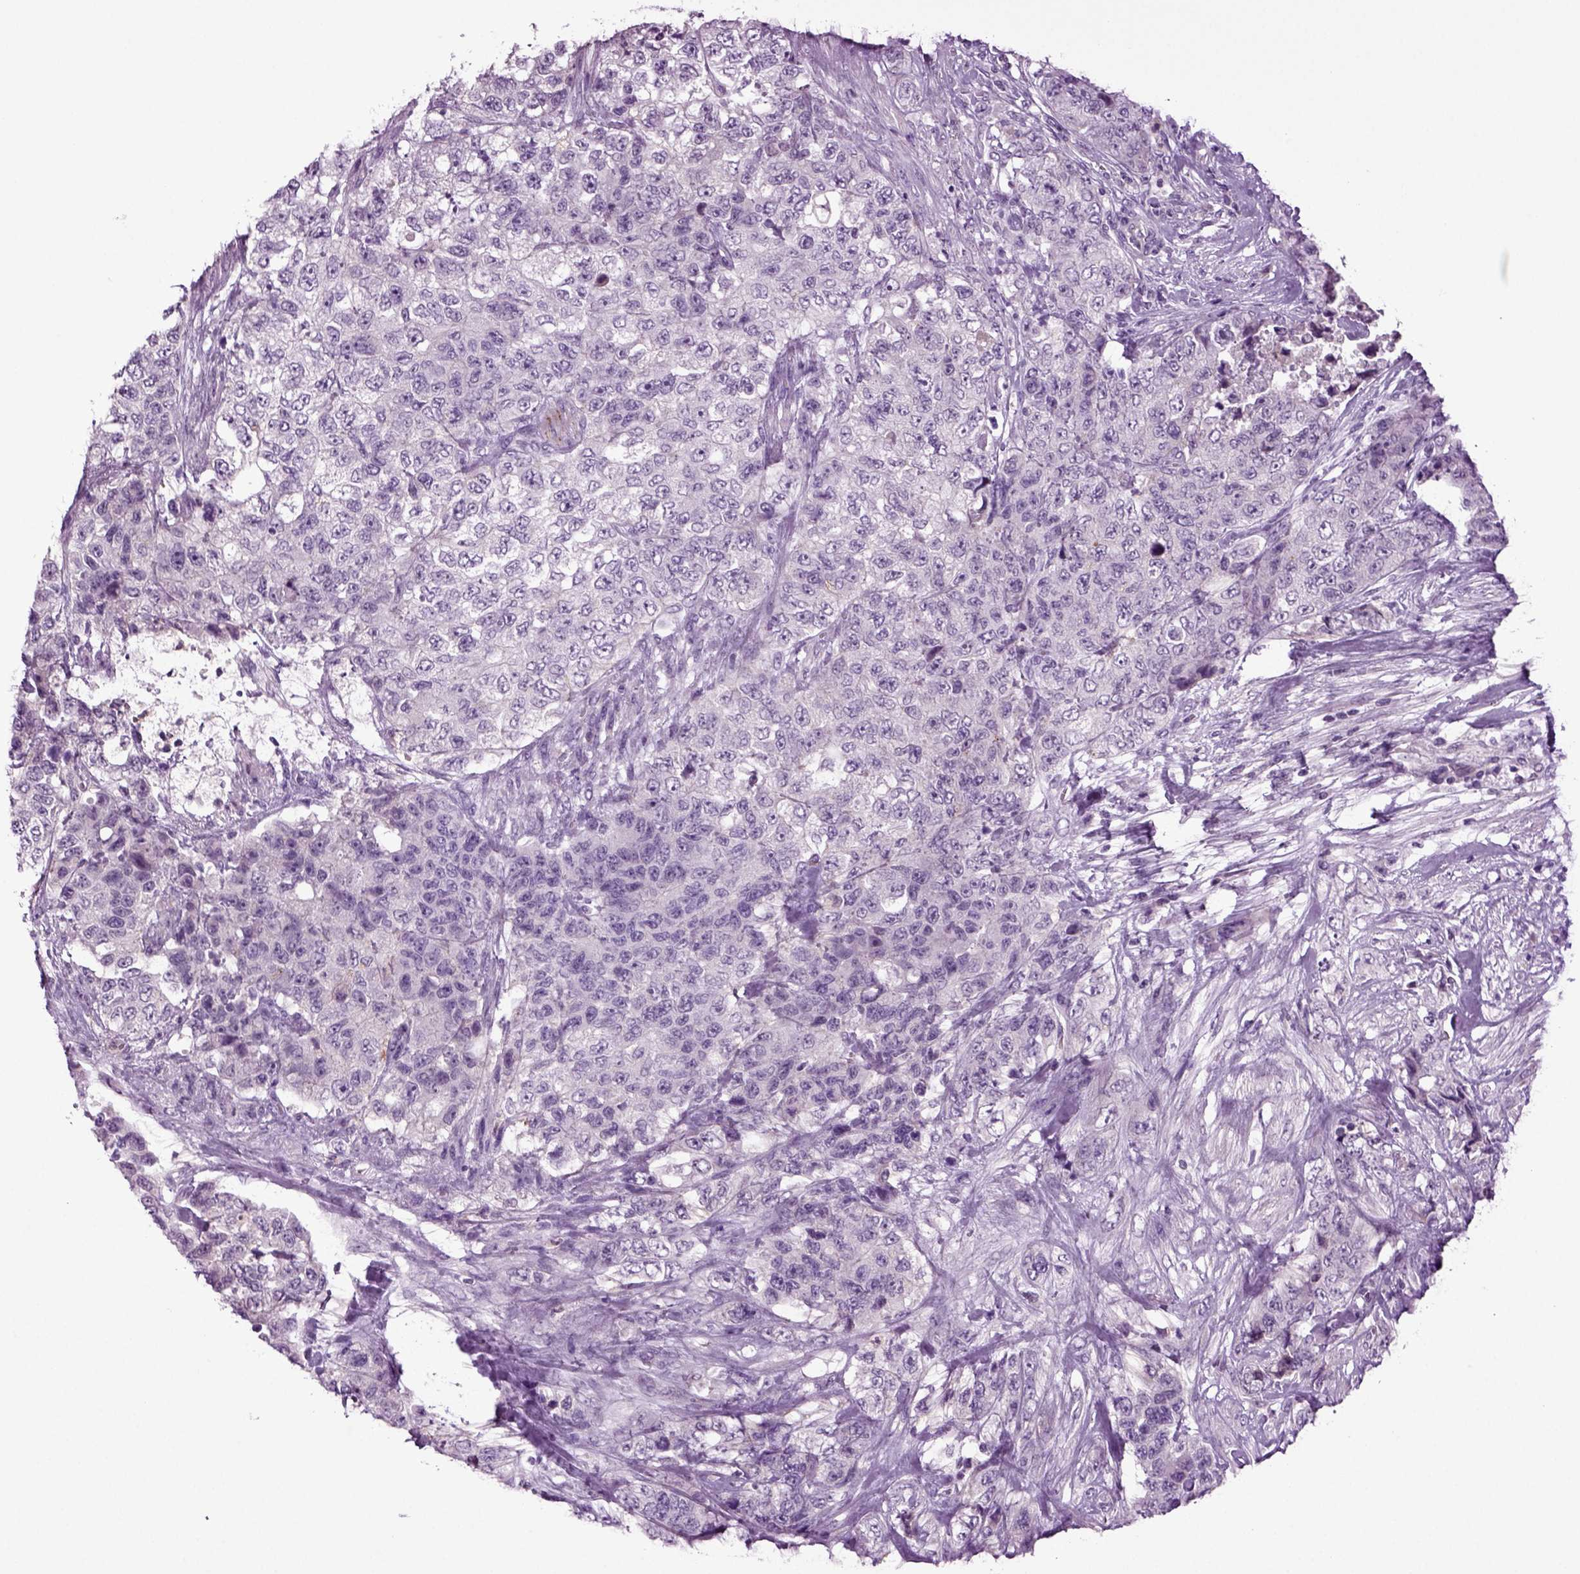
{"staining": {"intensity": "negative", "quantity": "none", "location": "none"}, "tissue": "urothelial cancer", "cell_type": "Tumor cells", "image_type": "cancer", "snomed": [{"axis": "morphology", "description": "Urothelial carcinoma, High grade"}, {"axis": "topography", "description": "Urinary bladder"}], "caption": "This micrograph is of urothelial carcinoma (high-grade) stained with immunohistochemistry to label a protein in brown with the nuclei are counter-stained blue. There is no positivity in tumor cells.", "gene": "FGF11", "patient": {"sex": "female", "age": 78}}